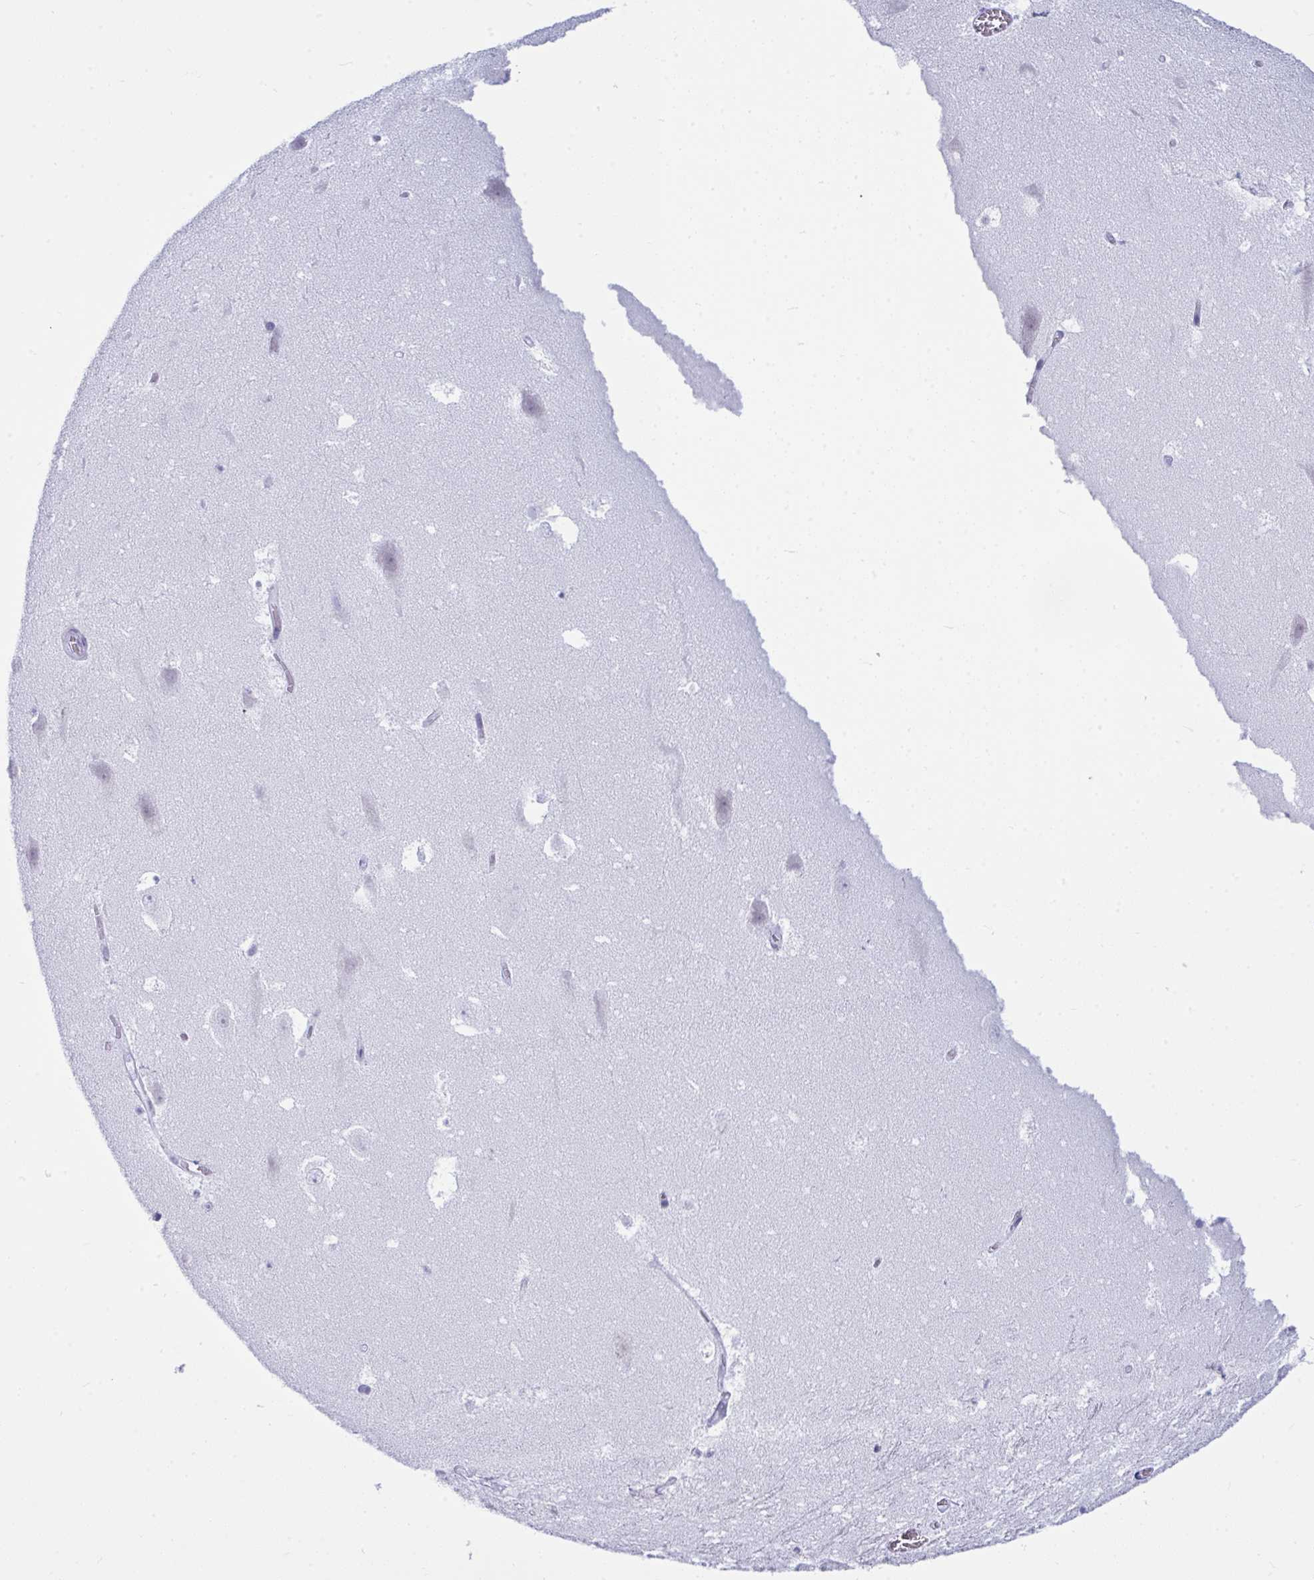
{"staining": {"intensity": "negative", "quantity": "none", "location": "none"}, "tissue": "hippocampus", "cell_type": "Glial cells", "image_type": "normal", "snomed": [{"axis": "morphology", "description": "Normal tissue, NOS"}, {"axis": "topography", "description": "Hippocampus"}], "caption": "An image of hippocampus stained for a protein shows no brown staining in glial cells. The staining is performed using DAB brown chromogen with nuclei counter-stained in using hematoxylin.", "gene": "PRDM9", "patient": {"sex": "female", "age": 42}}